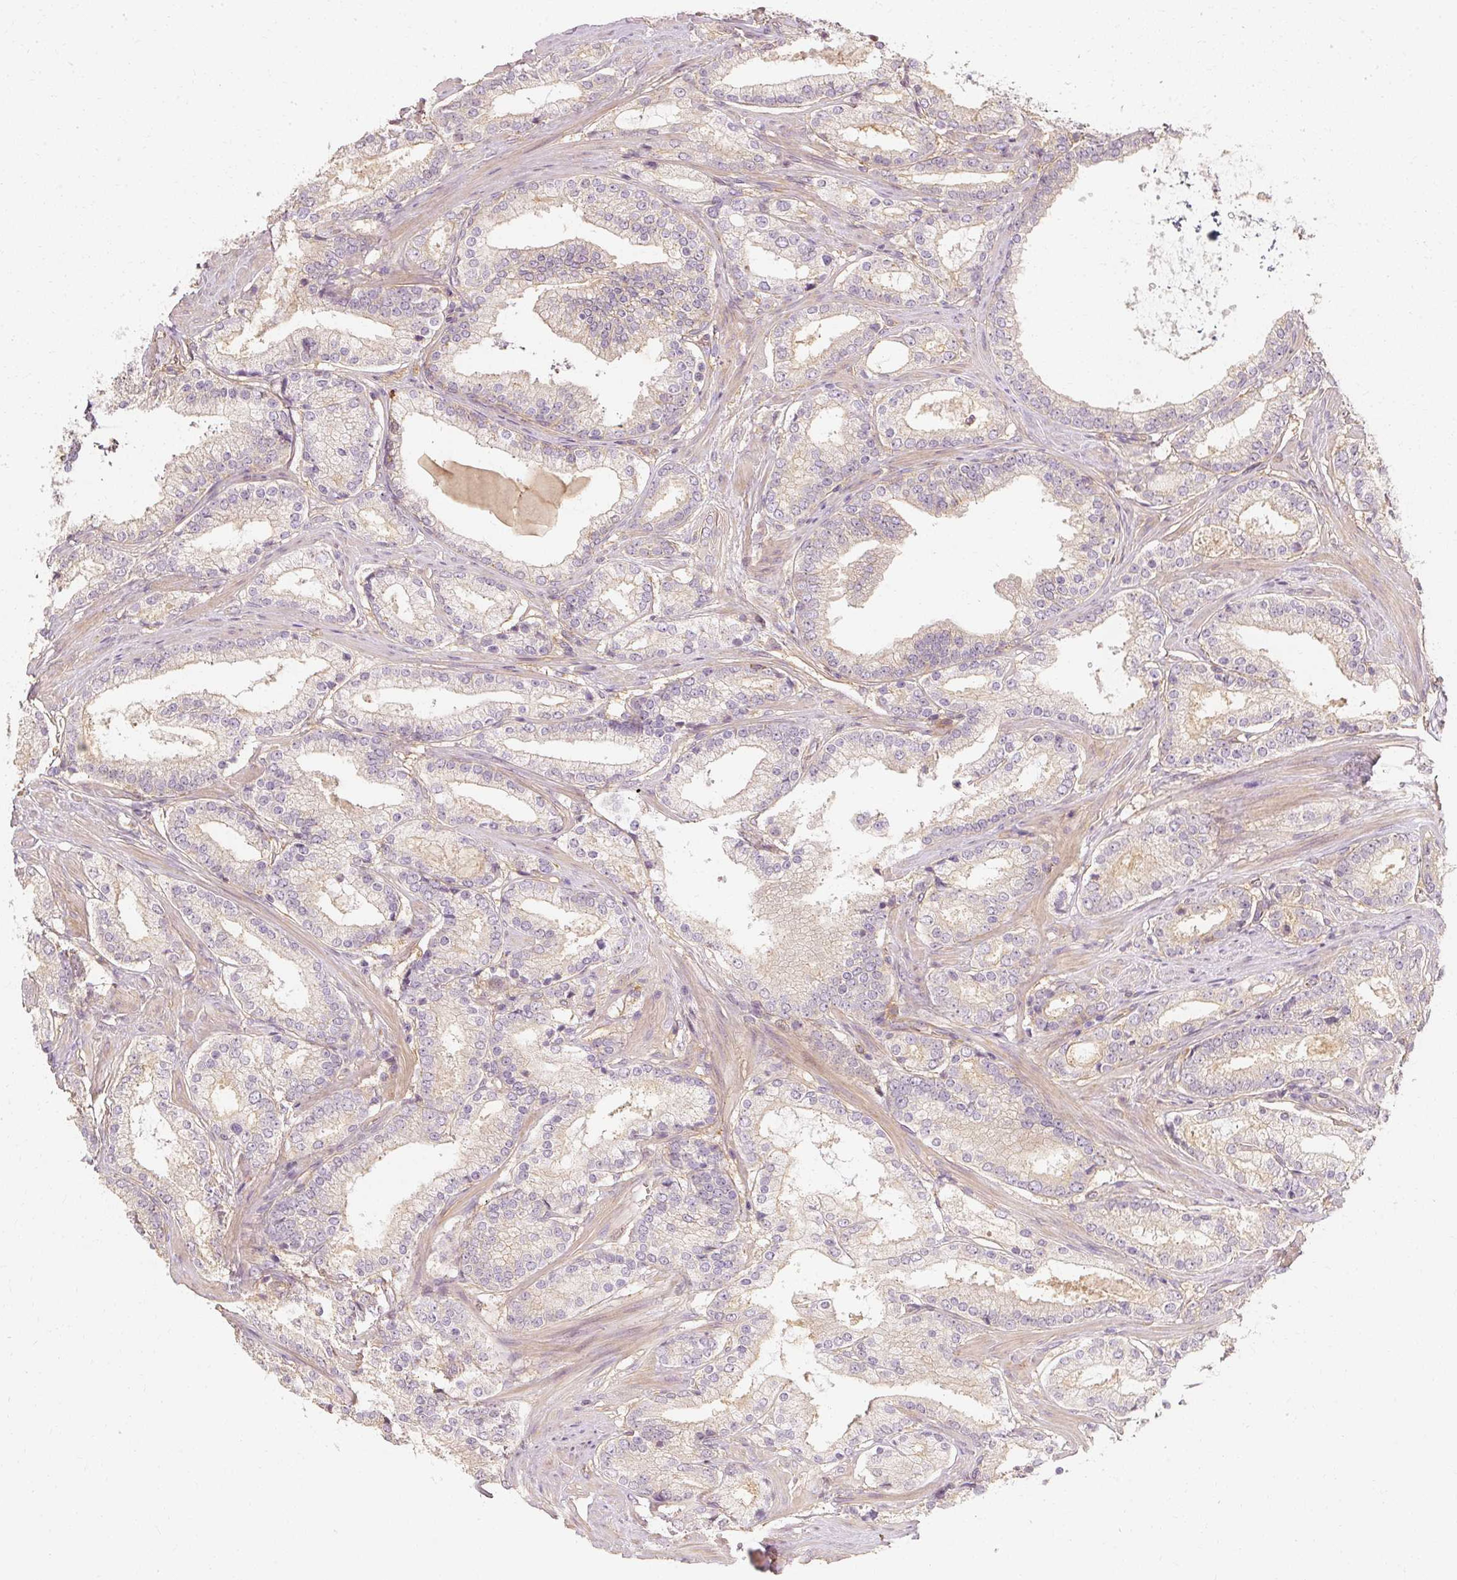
{"staining": {"intensity": "weak", "quantity": "25%-75%", "location": "cytoplasmic/membranous"}, "tissue": "prostate cancer", "cell_type": "Tumor cells", "image_type": "cancer", "snomed": [{"axis": "morphology", "description": "Adenocarcinoma, Low grade"}, {"axis": "topography", "description": "Prostate"}], "caption": "IHC staining of adenocarcinoma (low-grade) (prostate), which shows low levels of weak cytoplasmic/membranous staining in about 25%-75% of tumor cells indicating weak cytoplasmic/membranous protein positivity. The staining was performed using DAB (3,3'-diaminobenzidine) (brown) for protein detection and nuclei were counterstained in hematoxylin (blue).", "gene": "GNAQ", "patient": {"sex": "male", "age": 58}}